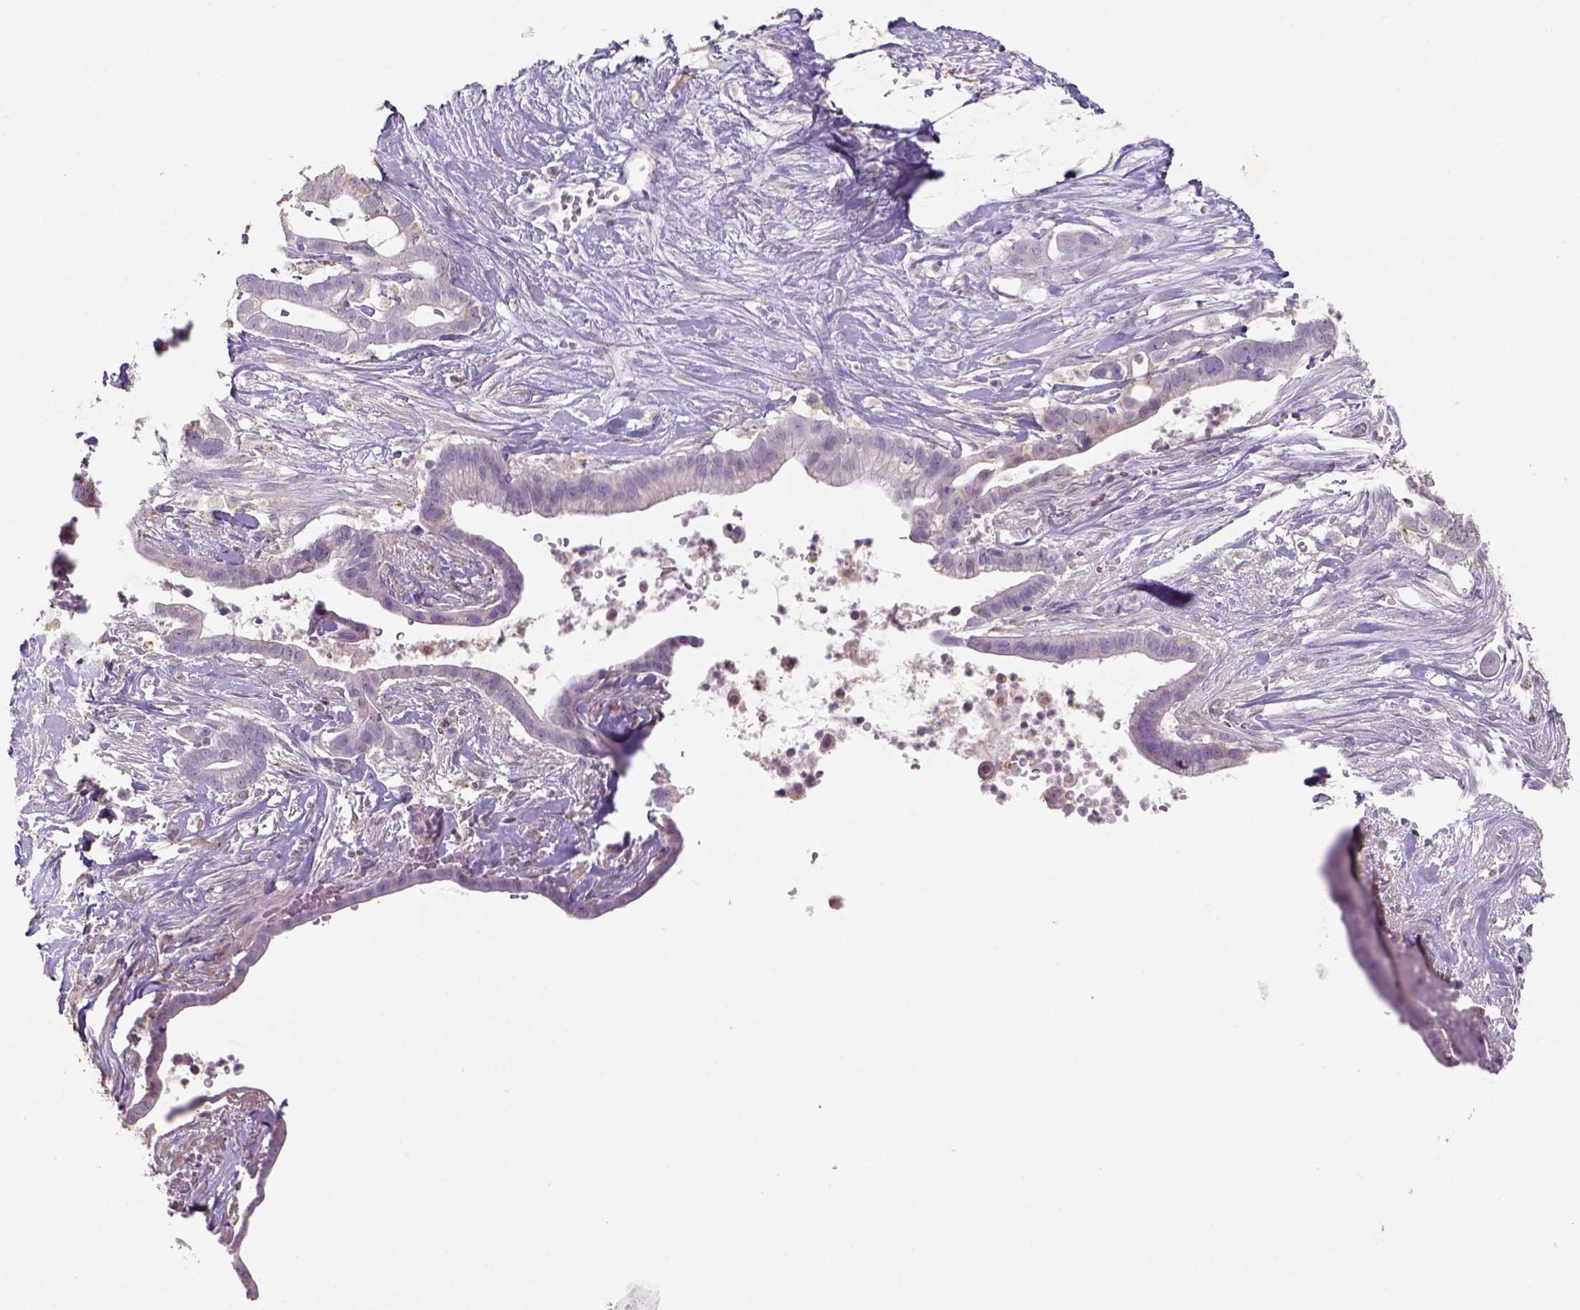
{"staining": {"intensity": "negative", "quantity": "none", "location": "none"}, "tissue": "pancreatic cancer", "cell_type": "Tumor cells", "image_type": "cancer", "snomed": [{"axis": "morphology", "description": "Adenocarcinoma, NOS"}, {"axis": "topography", "description": "Pancreas"}], "caption": "Human adenocarcinoma (pancreatic) stained for a protein using IHC shows no staining in tumor cells.", "gene": "NAALAD2", "patient": {"sex": "male", "age": 61}}